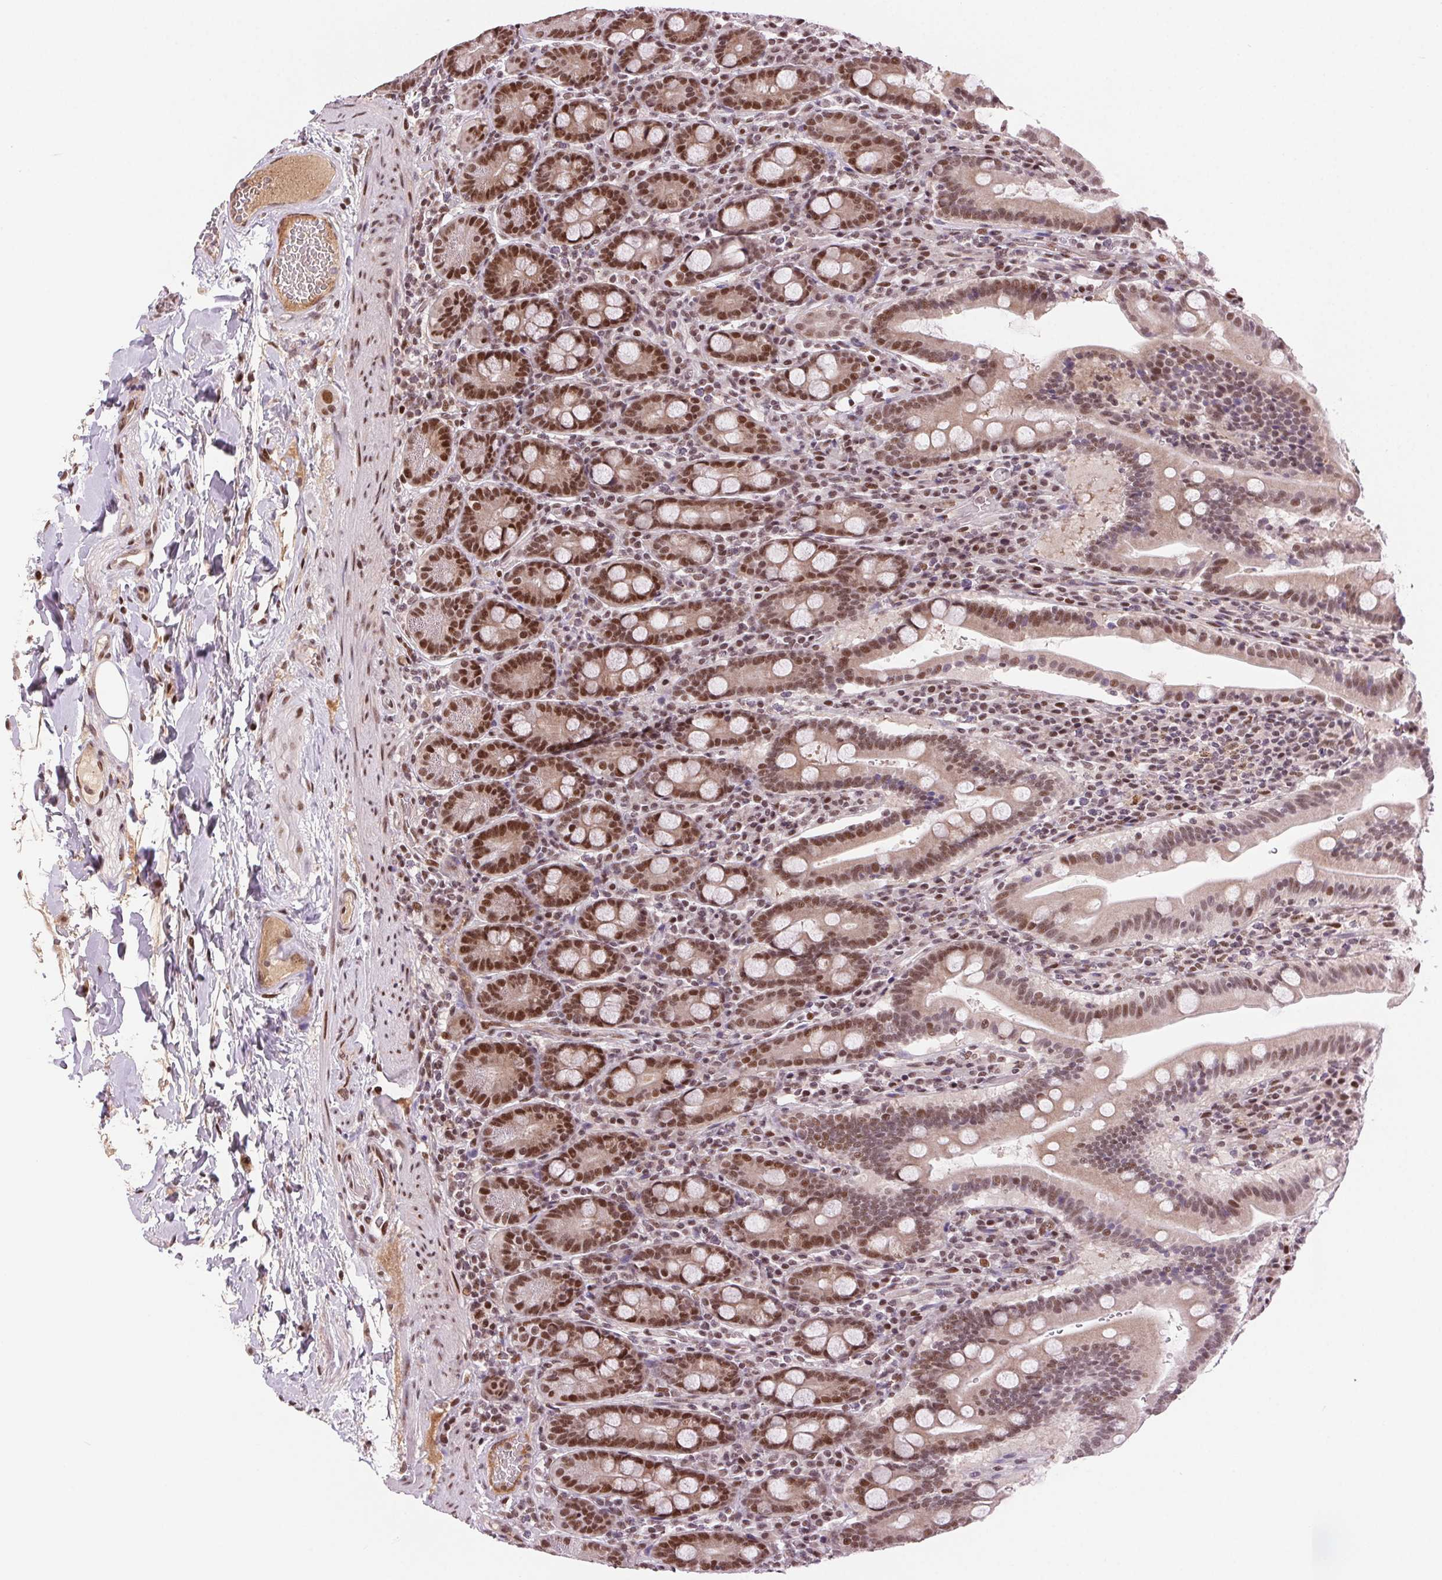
{"staining": {"intensity": "moderate", "quantity": "25%-75%", "location": "nuclear"}, "tissue": "small intestine", "cell_type": "Glandular cells", "image_type": "normal", "snomed": [{"axis": "morphology", "description": "Normal tissue, NOS"}, {"axis": "topography", "description": "Small intestine"}], "caption": "A medium amount of moderate nuclear staining is appreciated in approximately 25%-75% of glandular cells in normal small intestine.", "gene": "RAD23A", "patient": {"sex": "male", "age": 26}}